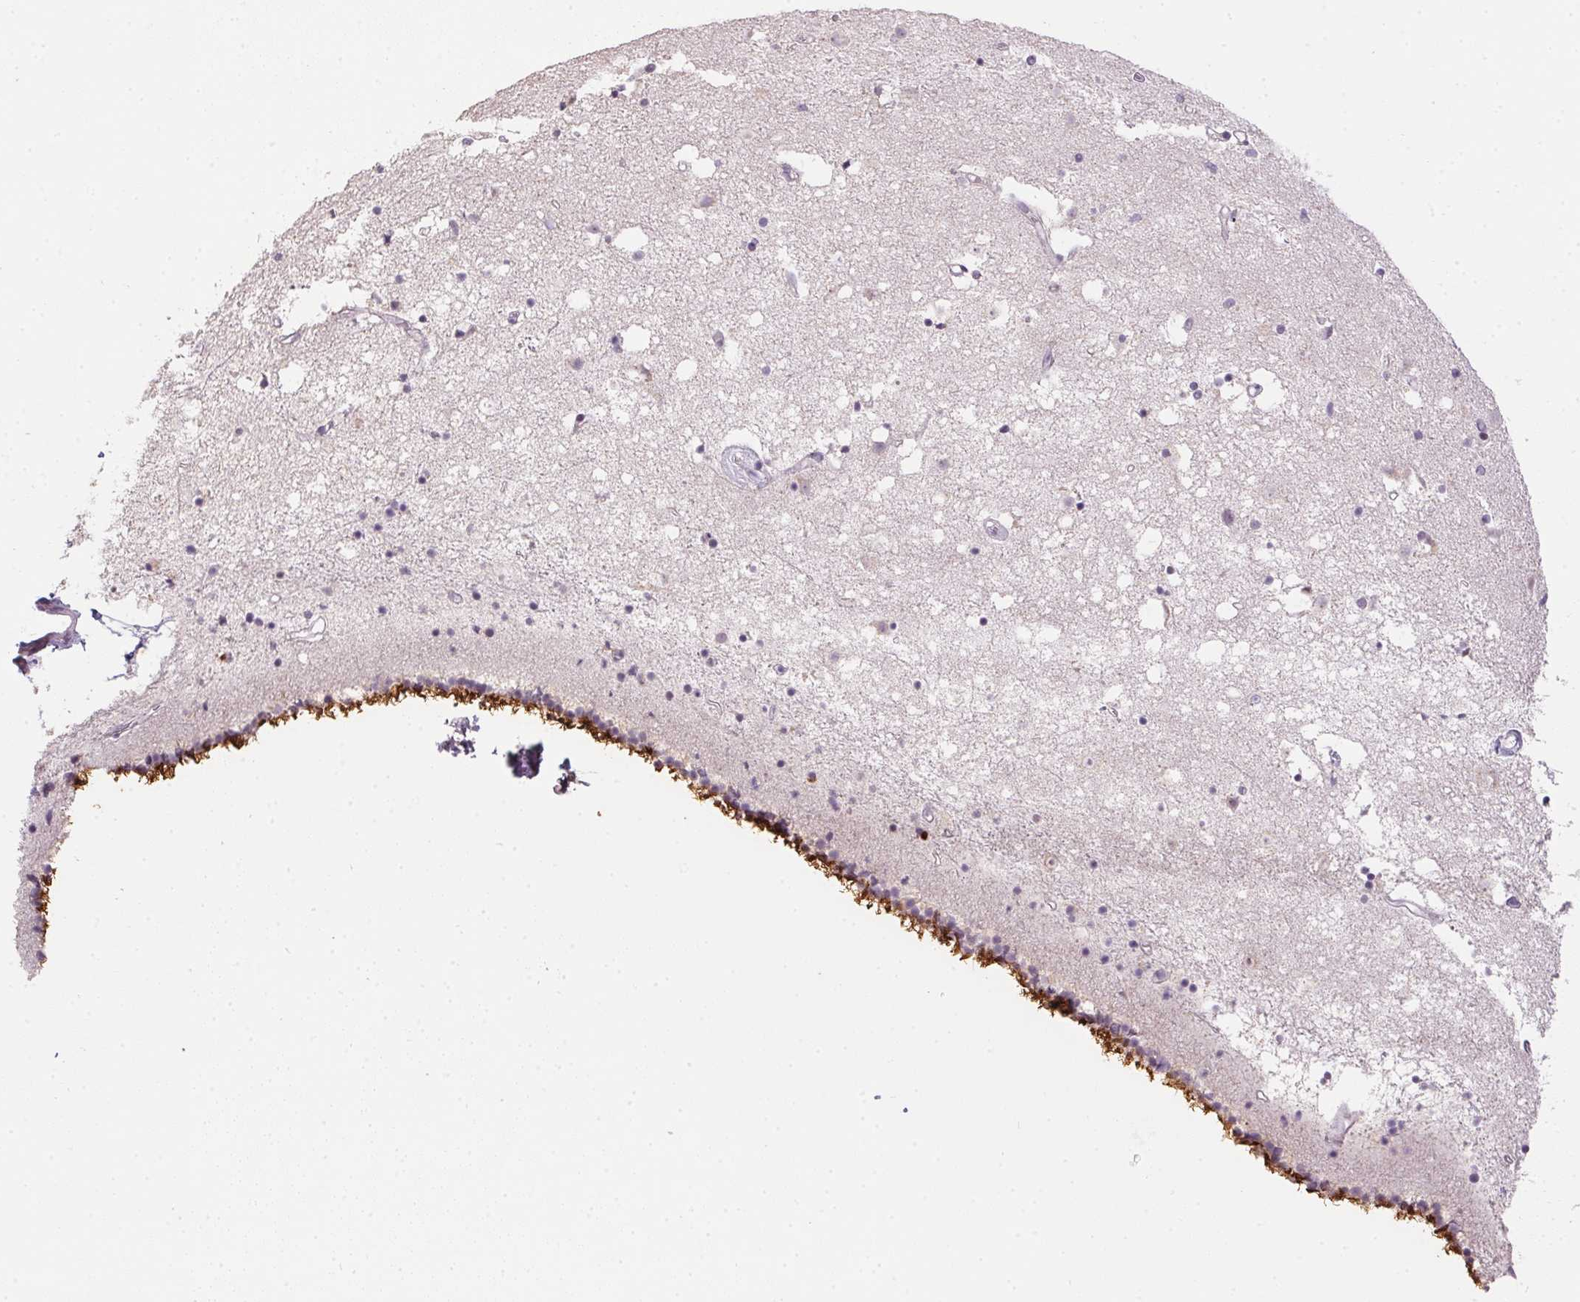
{"staining": {"intensity": "negative", "quantity": "none", "location": "none"}, "tissue": "caudate", "cell_type": "Glial cells", "image_type": "normal", "snomed": [{"axis": "morphology", "description": "Normal tissue, NOS"}, {"axis": "topography", "description": "Lateral ventricle wall"}], "caption": "Immunohistochemistry (IHC) histopathology image of benign caudate stained for a protein (brown), which exhibits no positivity in glial cells.", "gene": "SPACA9", "patient": {"sex": "female", "age": 71}}